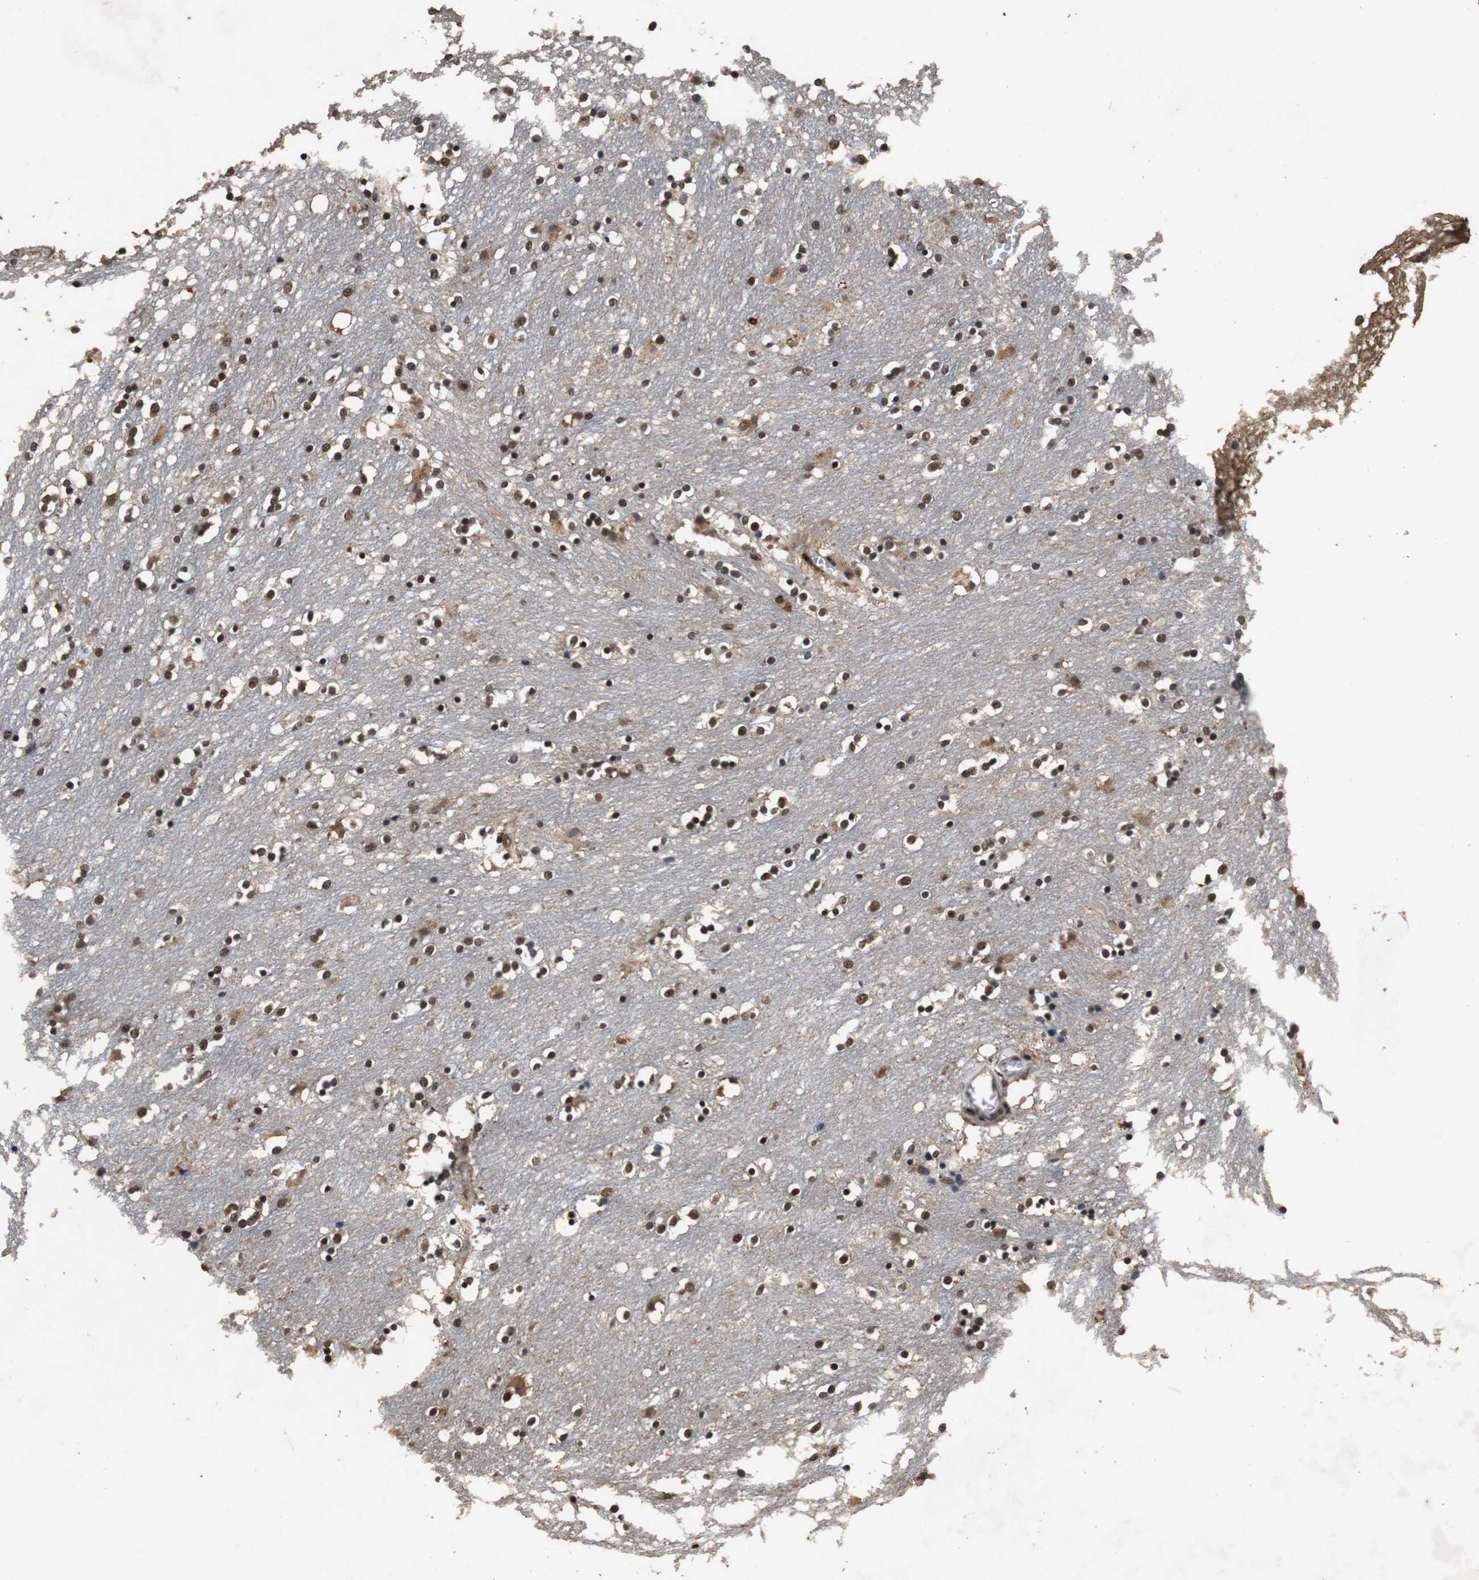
{"staining": {"intensity": "strong", "quantity": ">75%", "location": "nuclear"}, "tissue": "caudate", "cell_type": "Glial cells", "image_type": "normal", "snomed": [{"axis": "morphology", "description": "Normal tissue, NOS"}, {"axis": "topography", "description": "Lateral ventricle wall"}], "caption": "Immunohistochemistry photomicrograph of normal human caudate stained for a protein (brown), which exhibits high levels of strong nuclear staining in about >75% of glial cells.", "gene": "ZNF18", "patient": {"sex": "female", "age": 54}}